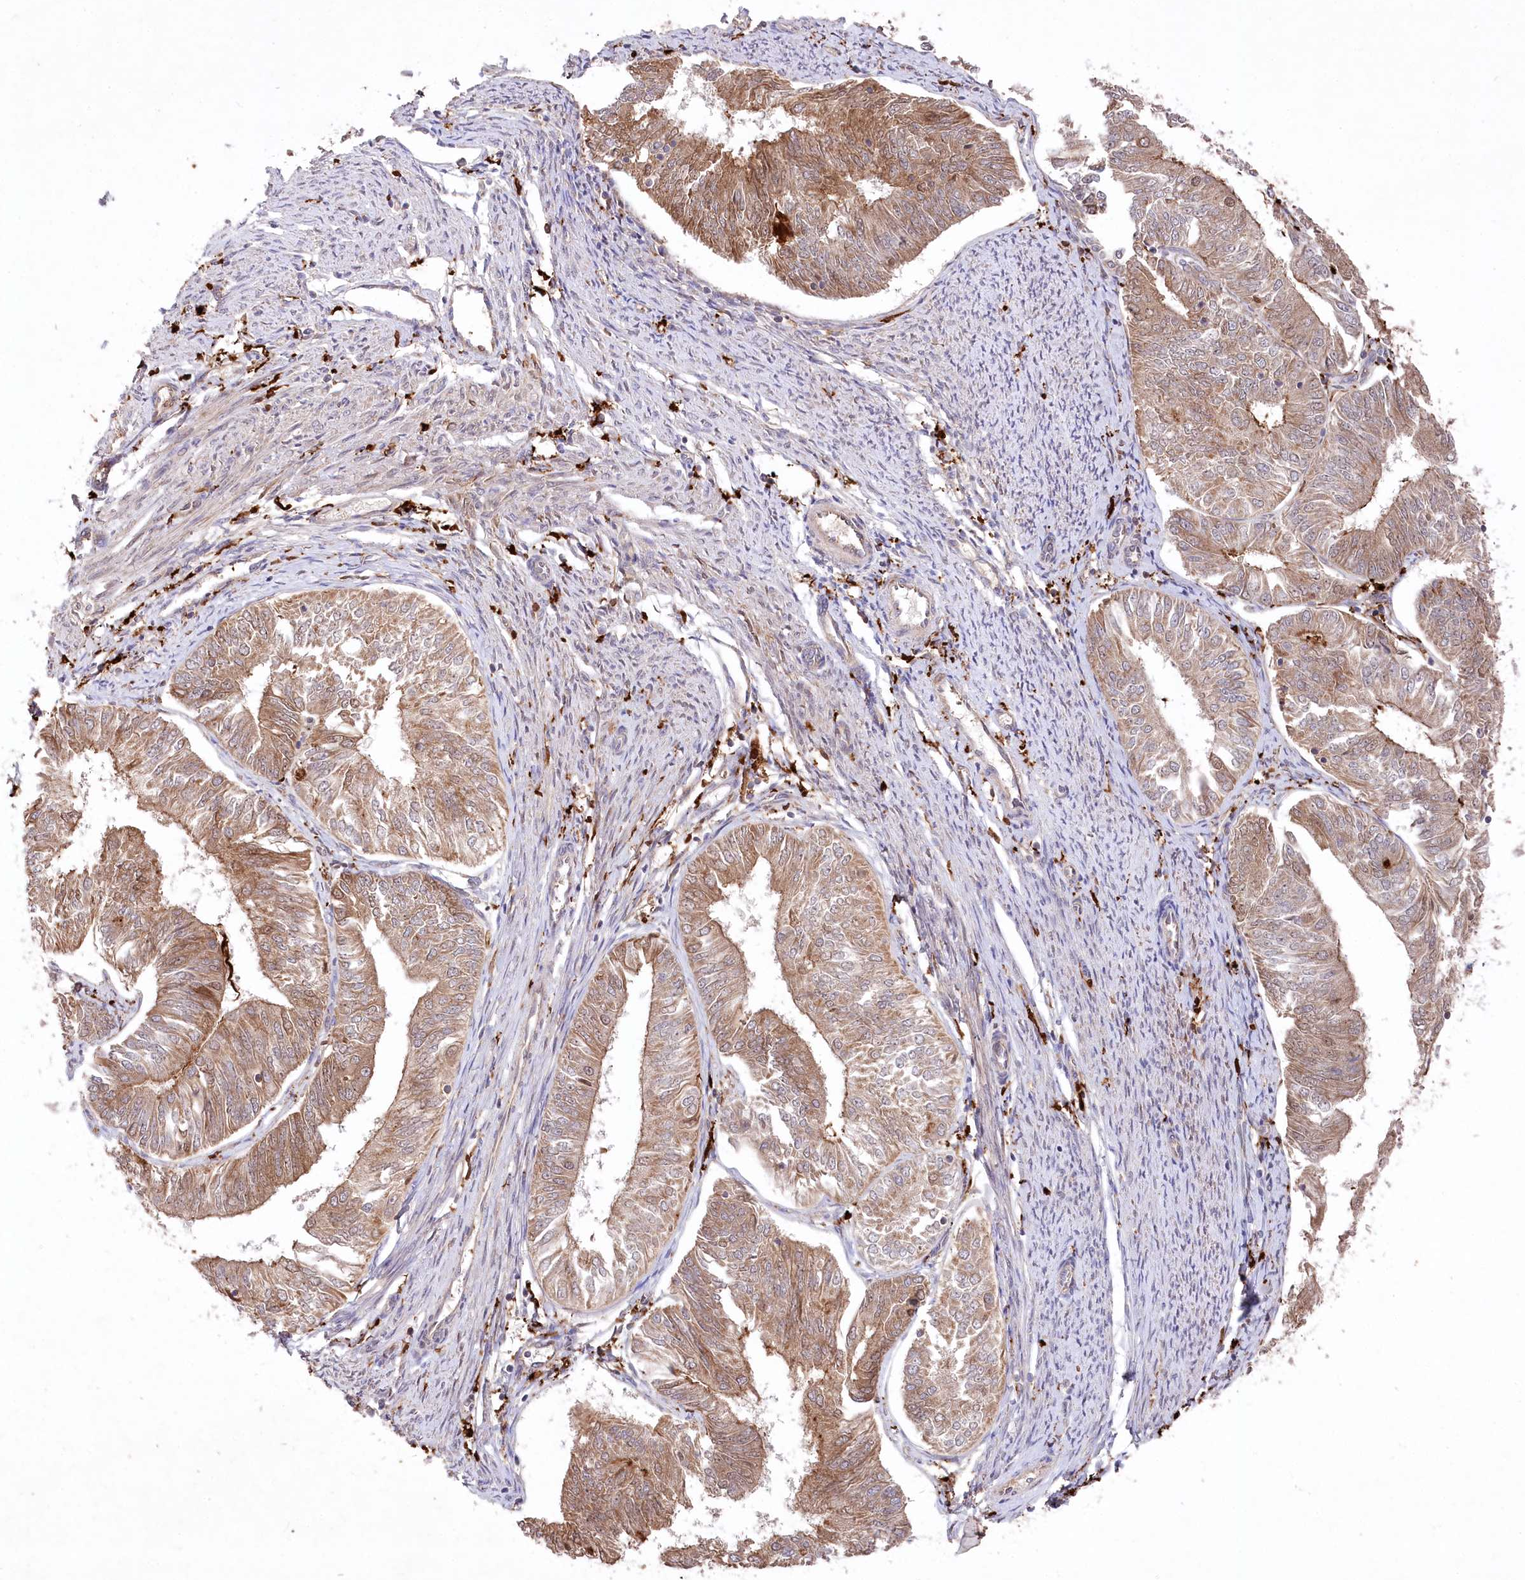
{"staining": {"intensity": "moderate", "quantity": ">75%", "location": "cytoplasmic/membranous"}, "tissue": "endometrial cancer", "cell_type": "Tumor cells", "image_type": "cancer", "snomed": [{"axis": "morphology", "description": "Adenocarcinoma, NOS"}, {"axis": "topography", "description": "Endometrium"}], "caption": "Endometrial cancer (adenocarcinoma) tissue demonstrates moderate cytoplasmic/membranous expression in about >75% of tumor cells, visualized by immunohistochemistry. The staining was performed using DAB (3,3'-diaminobenzidine) to visualize the protein expression in brown, while the nuclei were stained in blue with hematoxylin (Magnification: 20x).", "gene": "PPP1R21", "patient": {"sex": "female", "age": 58}}